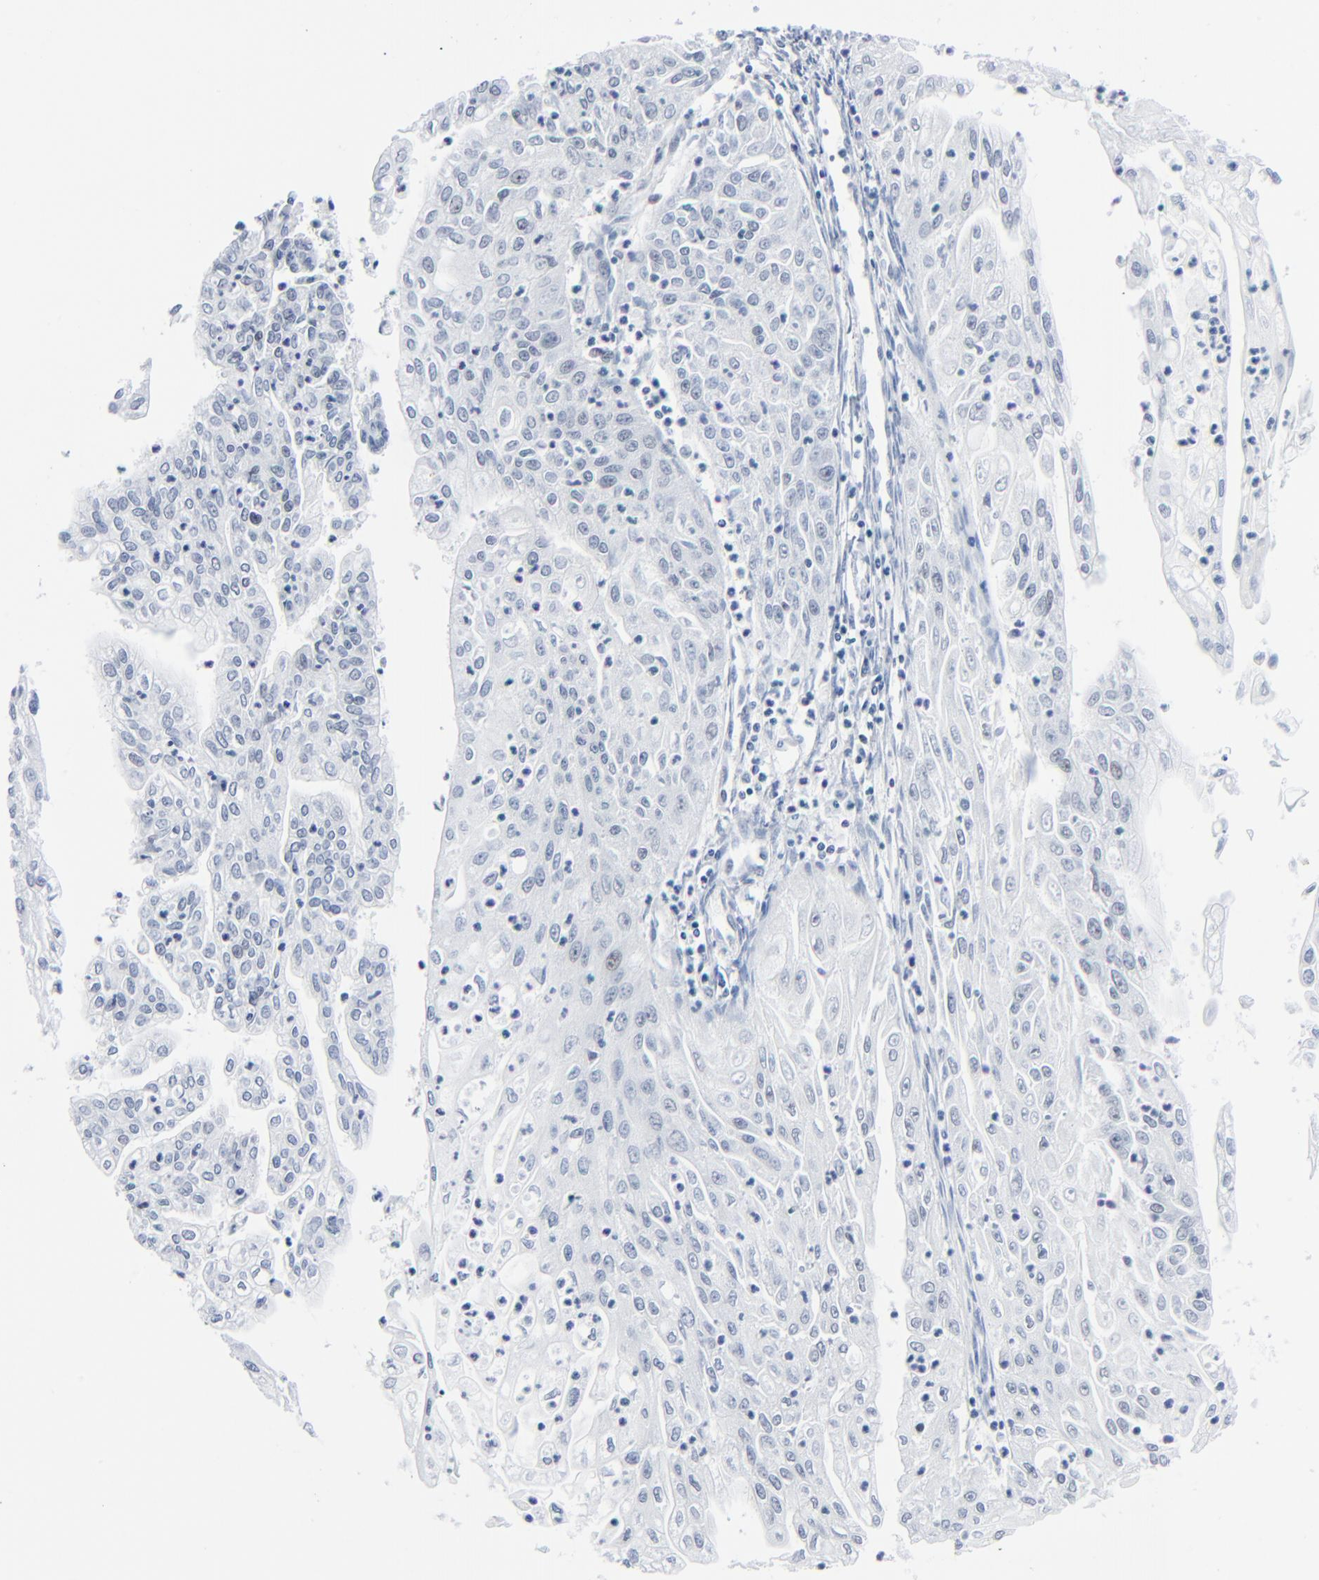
{"staining": {"intensity": "negative", "quantity": "none", "location": "none"}, "tissue": "endometrial cancer", "cell_type": "Tumor cells", "image_type": "cancer", "snomed": [{"axis": "morphology", "description": "Adenocarcinoma, NOS"}, {"axis": "topography", "description": "Endometrium"}], "caption": "Protein analysis of adenocarcinoma (endometrial) displays no significant positivity in tumor cells. (DAB (3,3'-diaminobenzidine) immunohistochemistry visualized using brightfield microscopy, high magnification).", "gene": "SIRT1", "patient": {"sex": "female", "age": 75}}